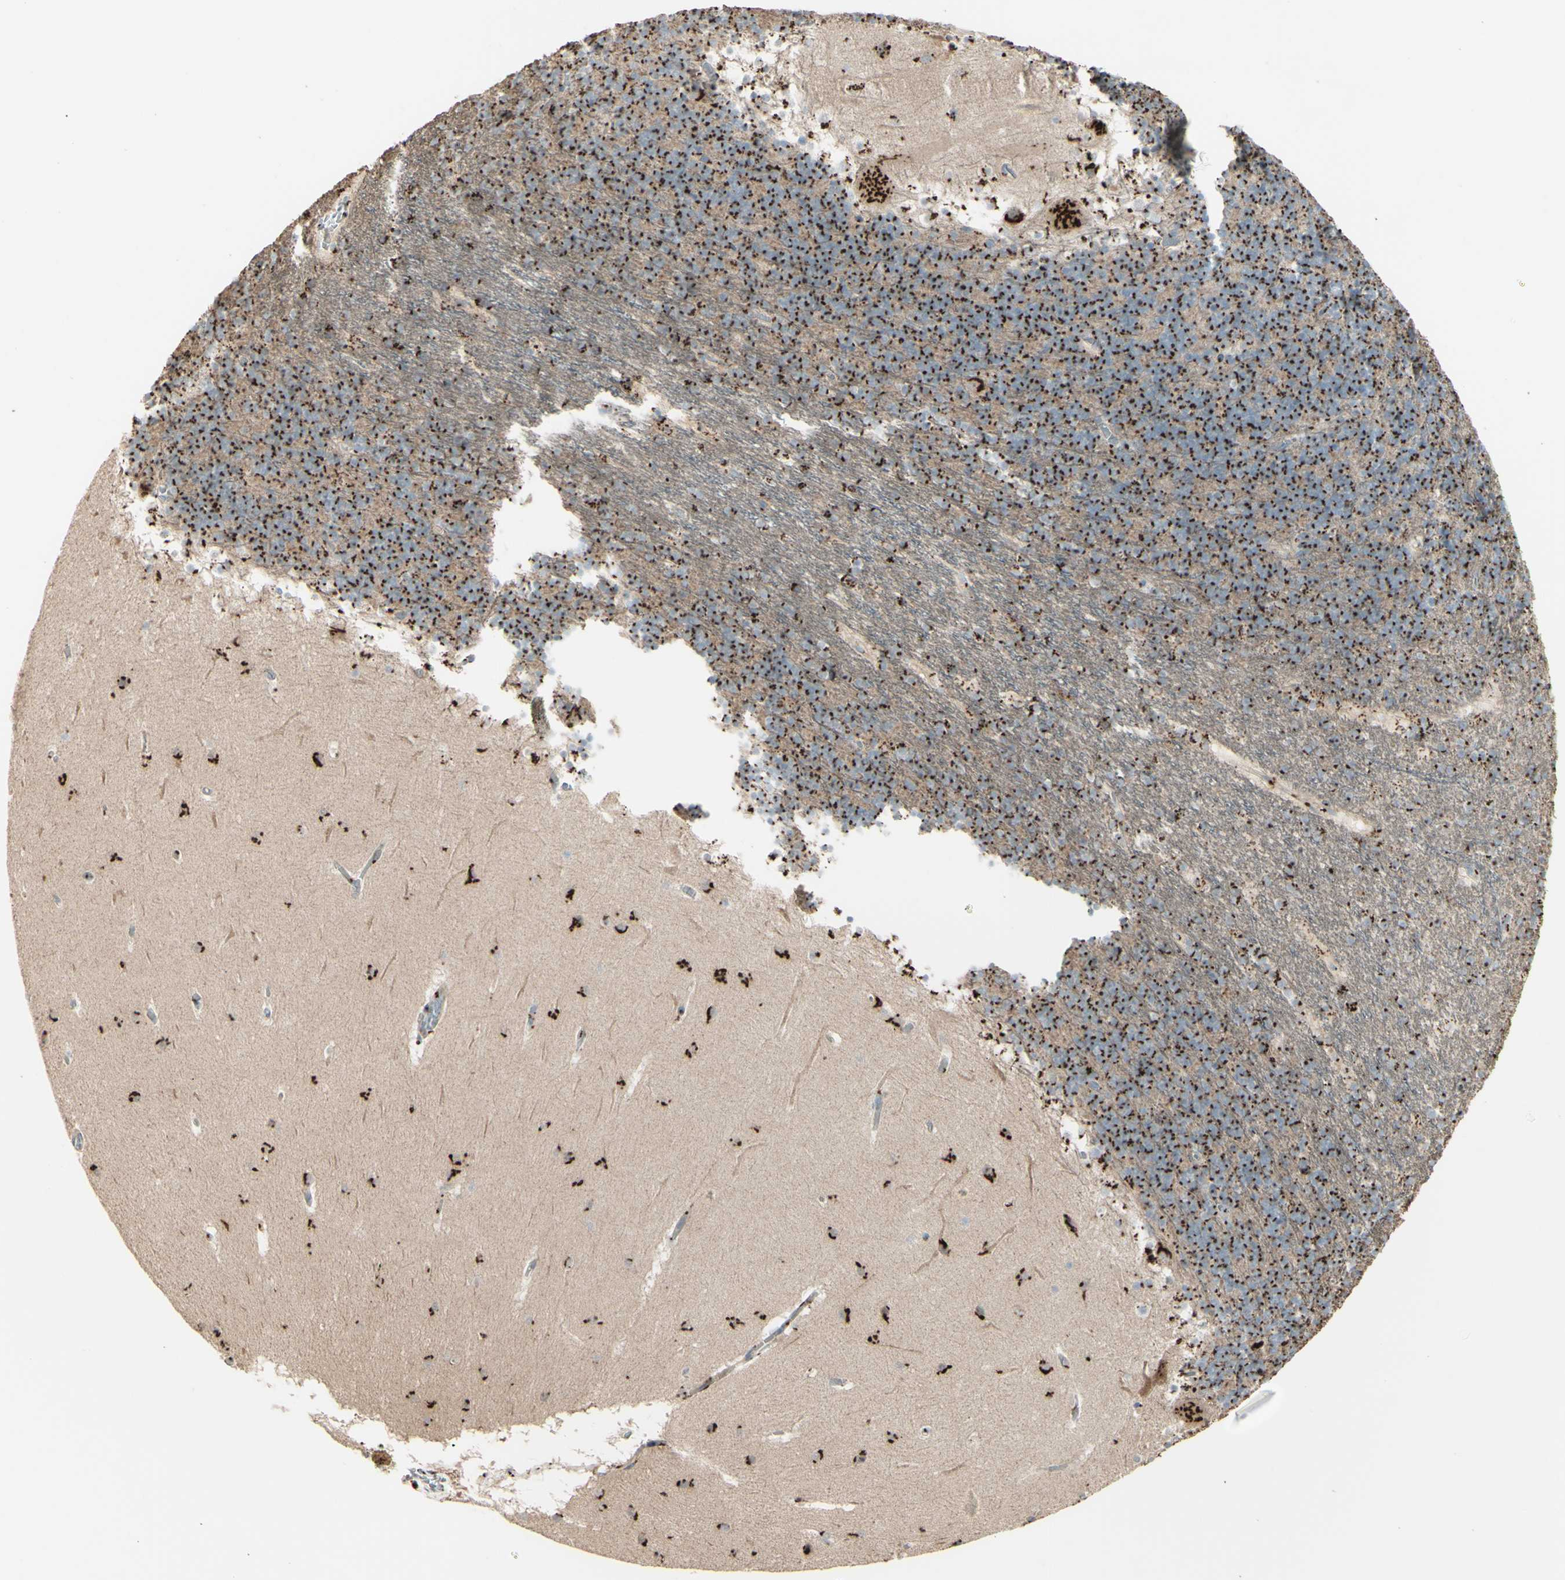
{"staining": {"intensity": "moderate", "quantity": ">75%", "location": "cytoplasmic/membranous"}, "tissue": "cerebellum", "cell_type": "Cells in granular layer", "image_type": "normal", "snomed": [{"axis": "morphology", "description": "Normal tissue, NOS"}, {"axis": "topography", "description": "Cerebellum"}], "caption": "Protein expression analysis of normal human cerebellum reveals moderate cytoplasmic/membranous positivity in about >75% of cells in granular layer.", "gene": "BPNT2", "patient": {"sex": "male", "age": 45}}